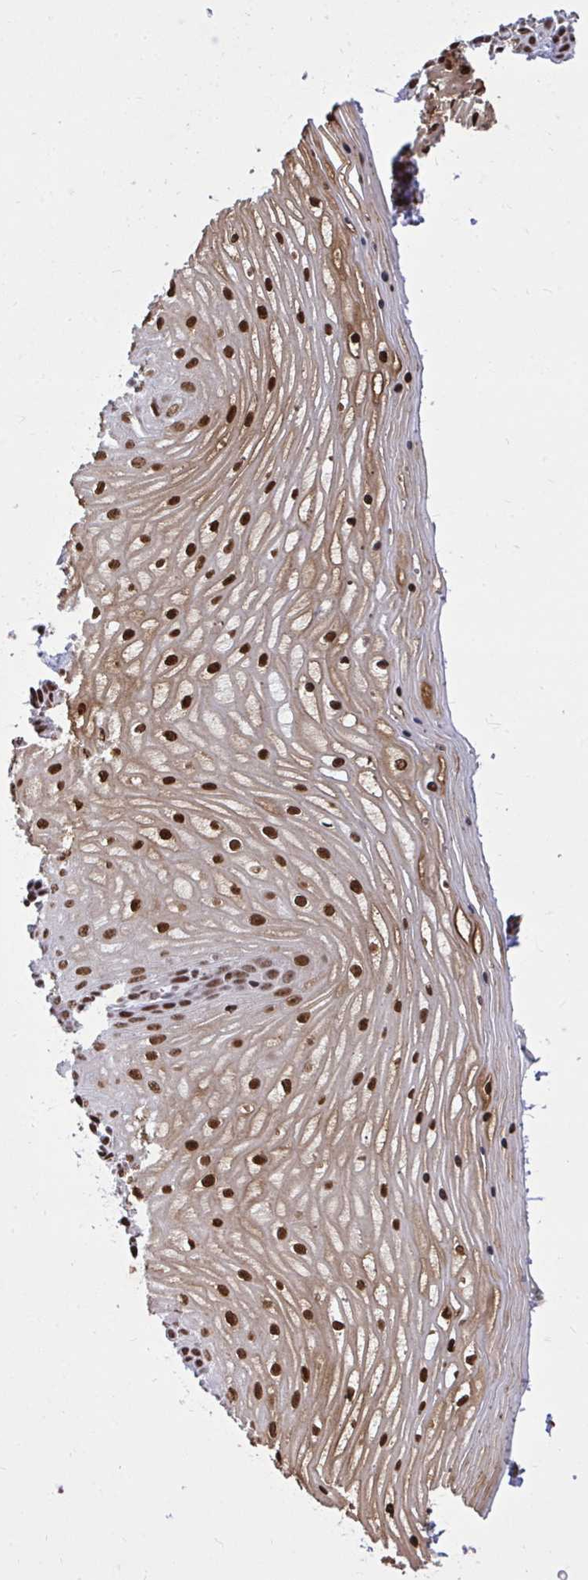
{"staining": {"intensity": "strong", "quantity": ">75%", "location": "nuclear"}, "tissue": "vagina", "cell_type": "Squamous epithelial cells", "image_type": "normal", "snomed": [{"axis": "morphology", "description": "Normal tissue, NOS"}, {"axis": "topography", "description": "Vagina"}], "caption": "Immunohistochemistry micrograph of benign human vagina stained for a protein (brown), which demonstrates high levels of strong nuclear staining in approximately >75% of squamous epithelial cells.", "gene": "TBL1Y", "patient": {"sex": "female", "age": 45}}